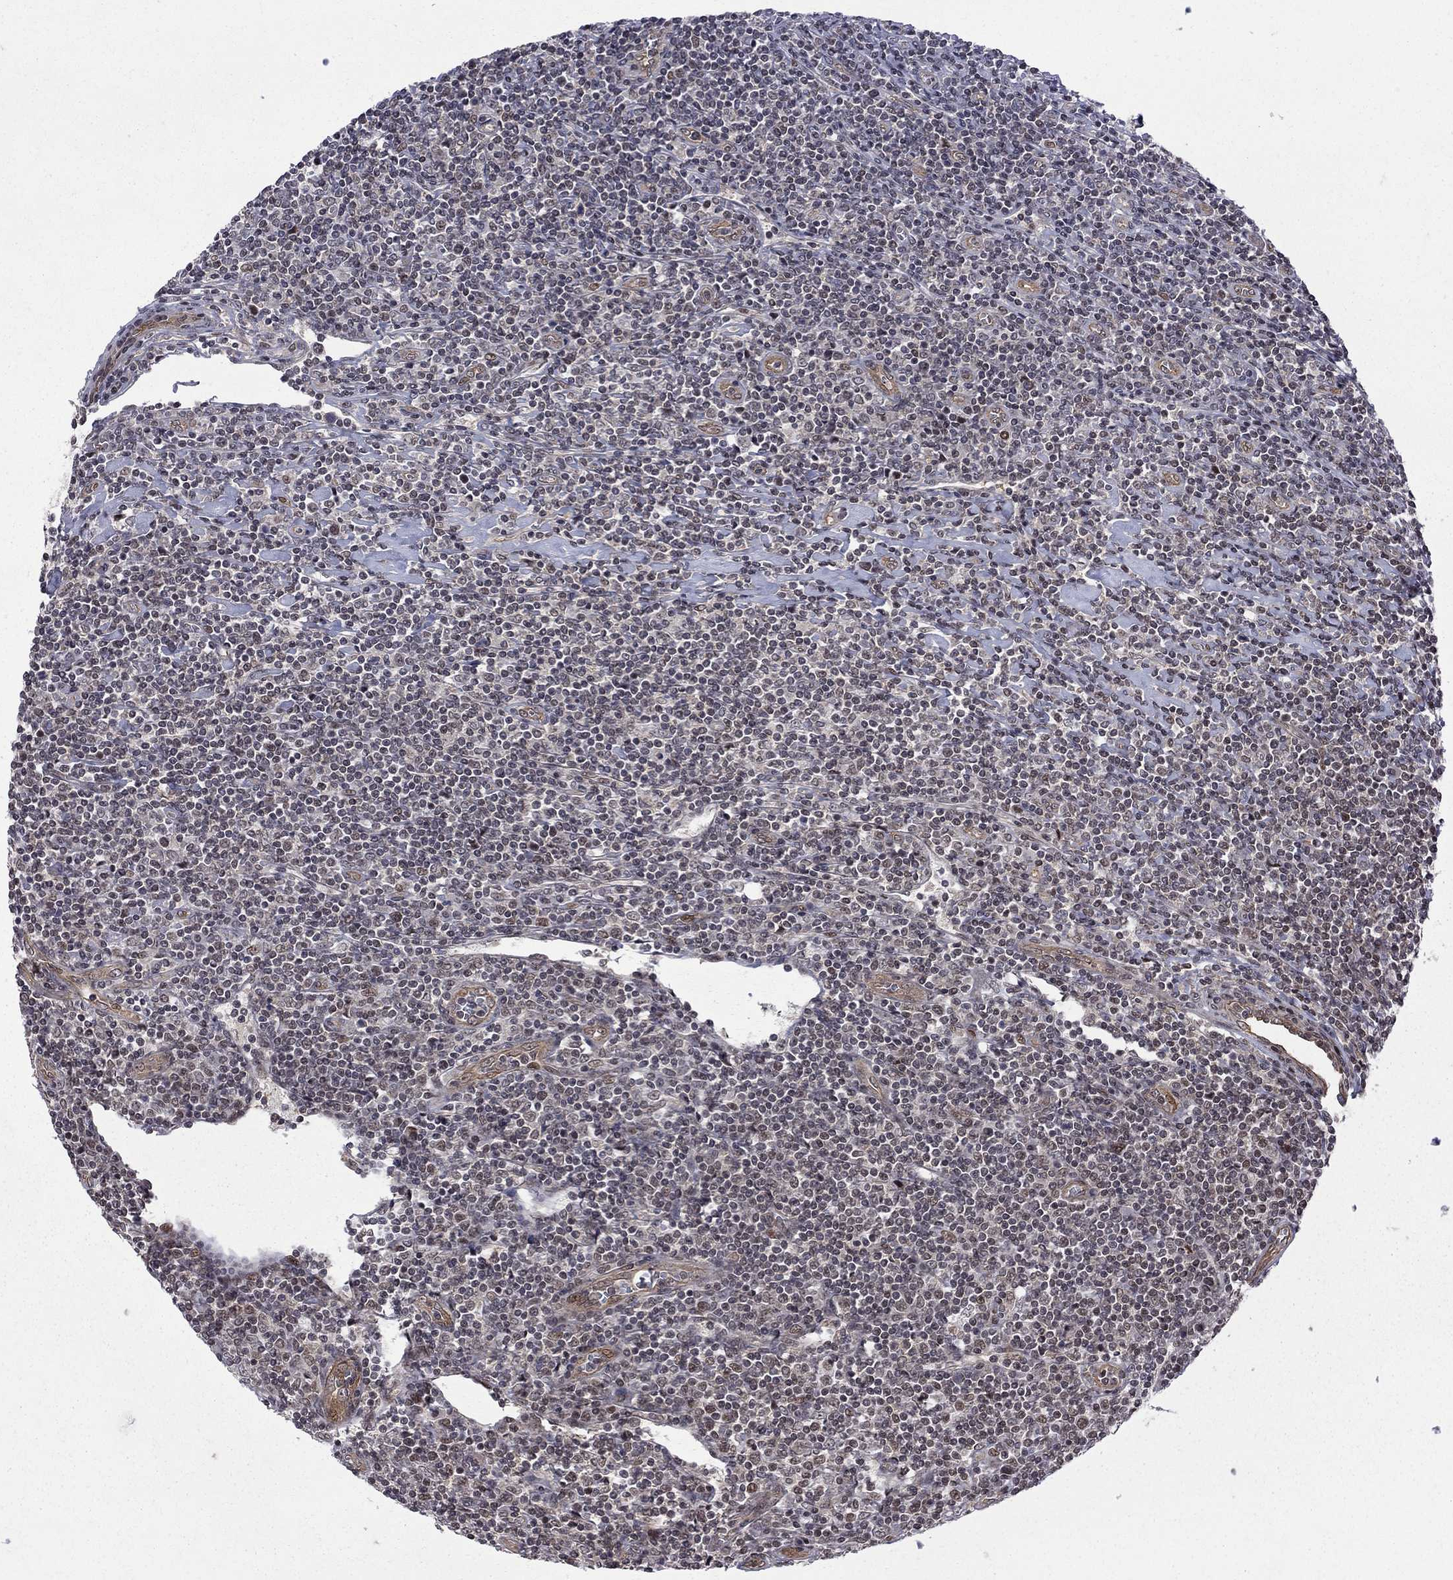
{"staining": {"intensity": "negative", "quantity": "none", "location": "none"}, "tissue": "lymphoma", "cell_type": "Tumor cells", "image_type": "cancer", "snomed": [{"axis": "morphology", "description": "Hodgkin's disease, NOS"}, {"axis": "topography", "description": "Lymph node"}], "caption": "A histopathology image of human Hodgkin's disease is negative for staining in tumor cells.", "gene": "BRF1", "patient": {"sex": "male", "age": 40}}